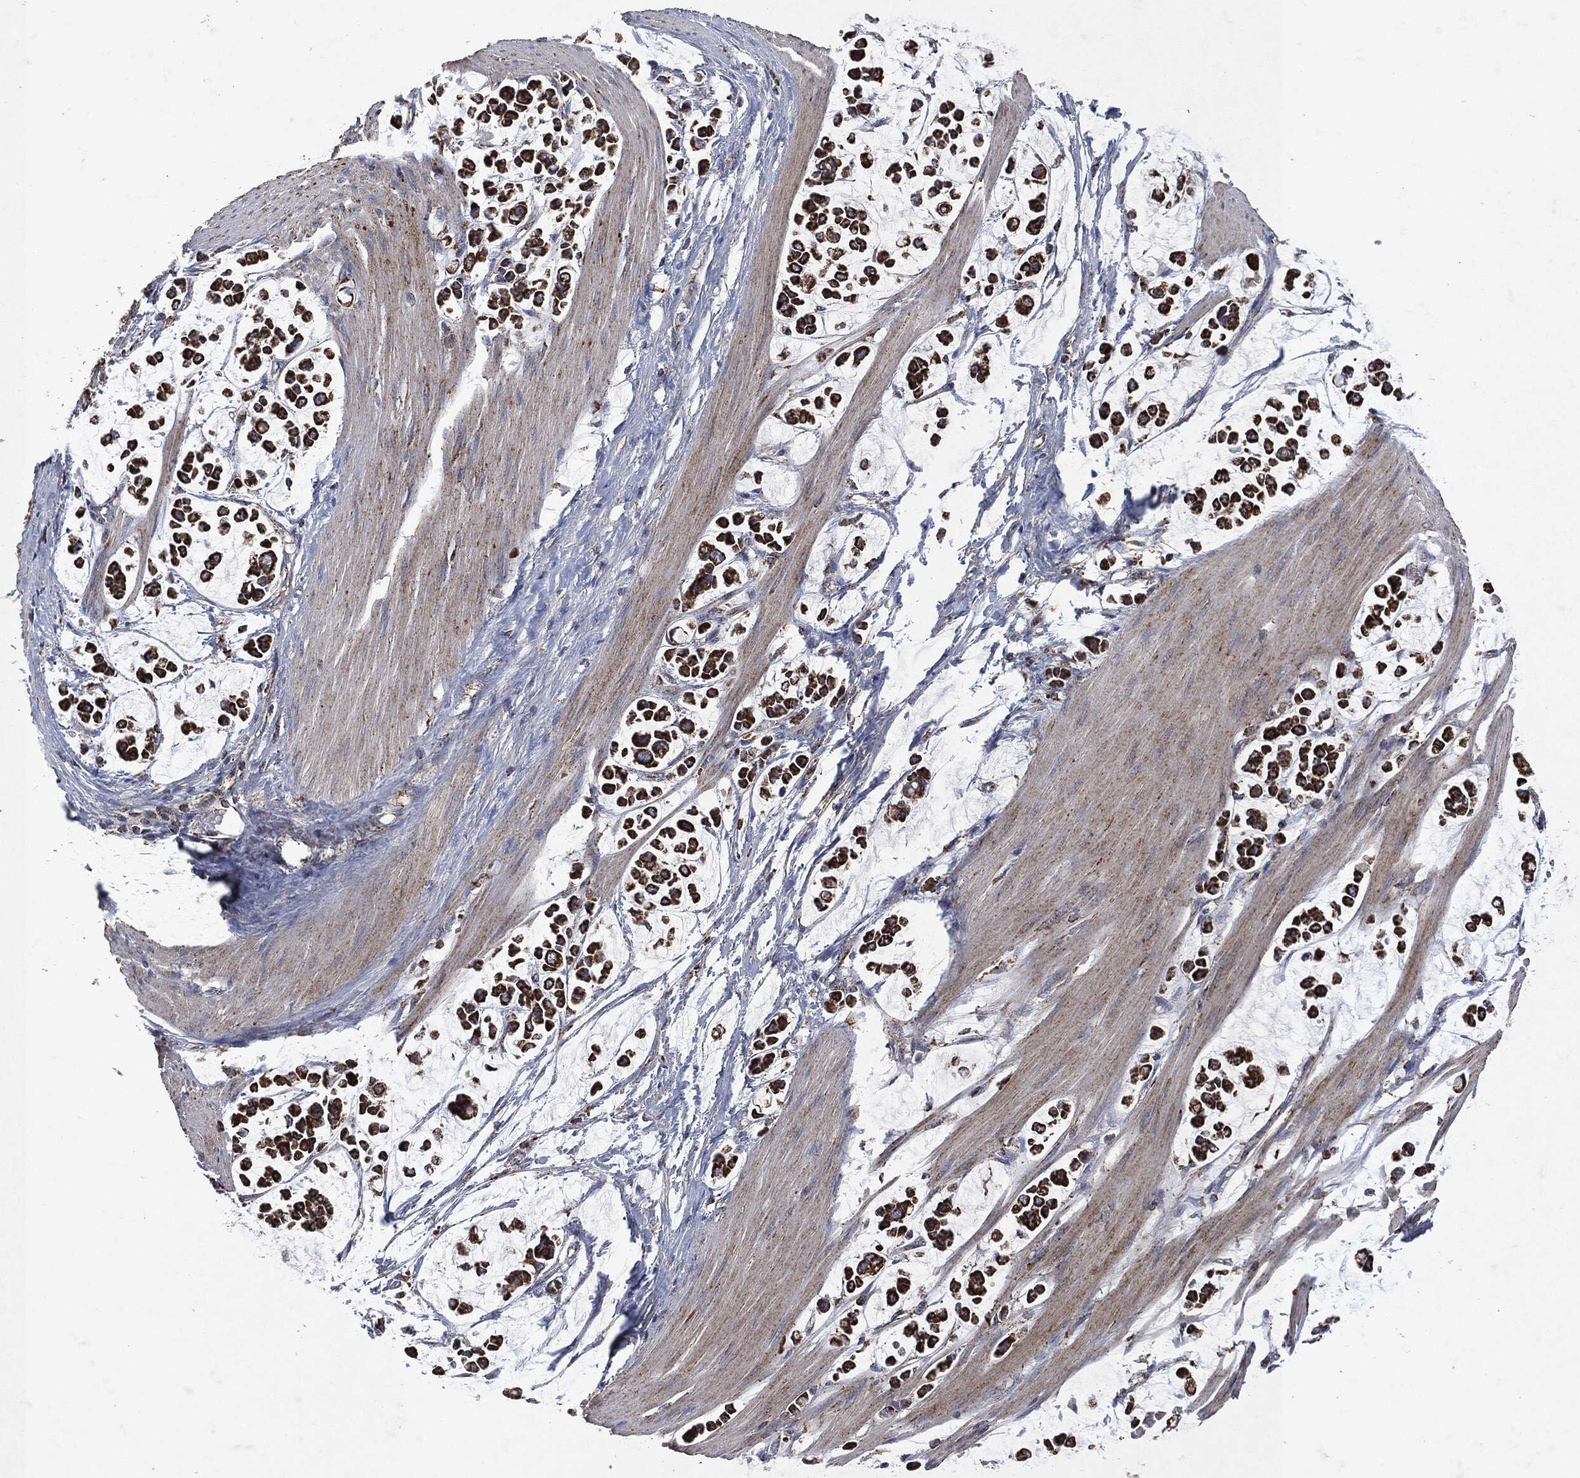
{"staining": {"intensity": "strong", "quantity": ">75%", "location": "cytoplasmic/membranous"}, "tissue": "stomach cancer", "cell_type": "Tumor cells", "image_type": "cancer", "snomed": [{"axis": "morphology", "description": "Adenocarcinoma, NOS"}, {"axis": "topography", "description": "Stomach"}], "caption": "Immunohistochemical staining of human stomach cancer (adenocarcinoma) shows strong cytoplasmic/membranous protein expression in about >75% of tumor cells.", "gene": "RYK", "patient": {"sex": "male", "age": 82}}